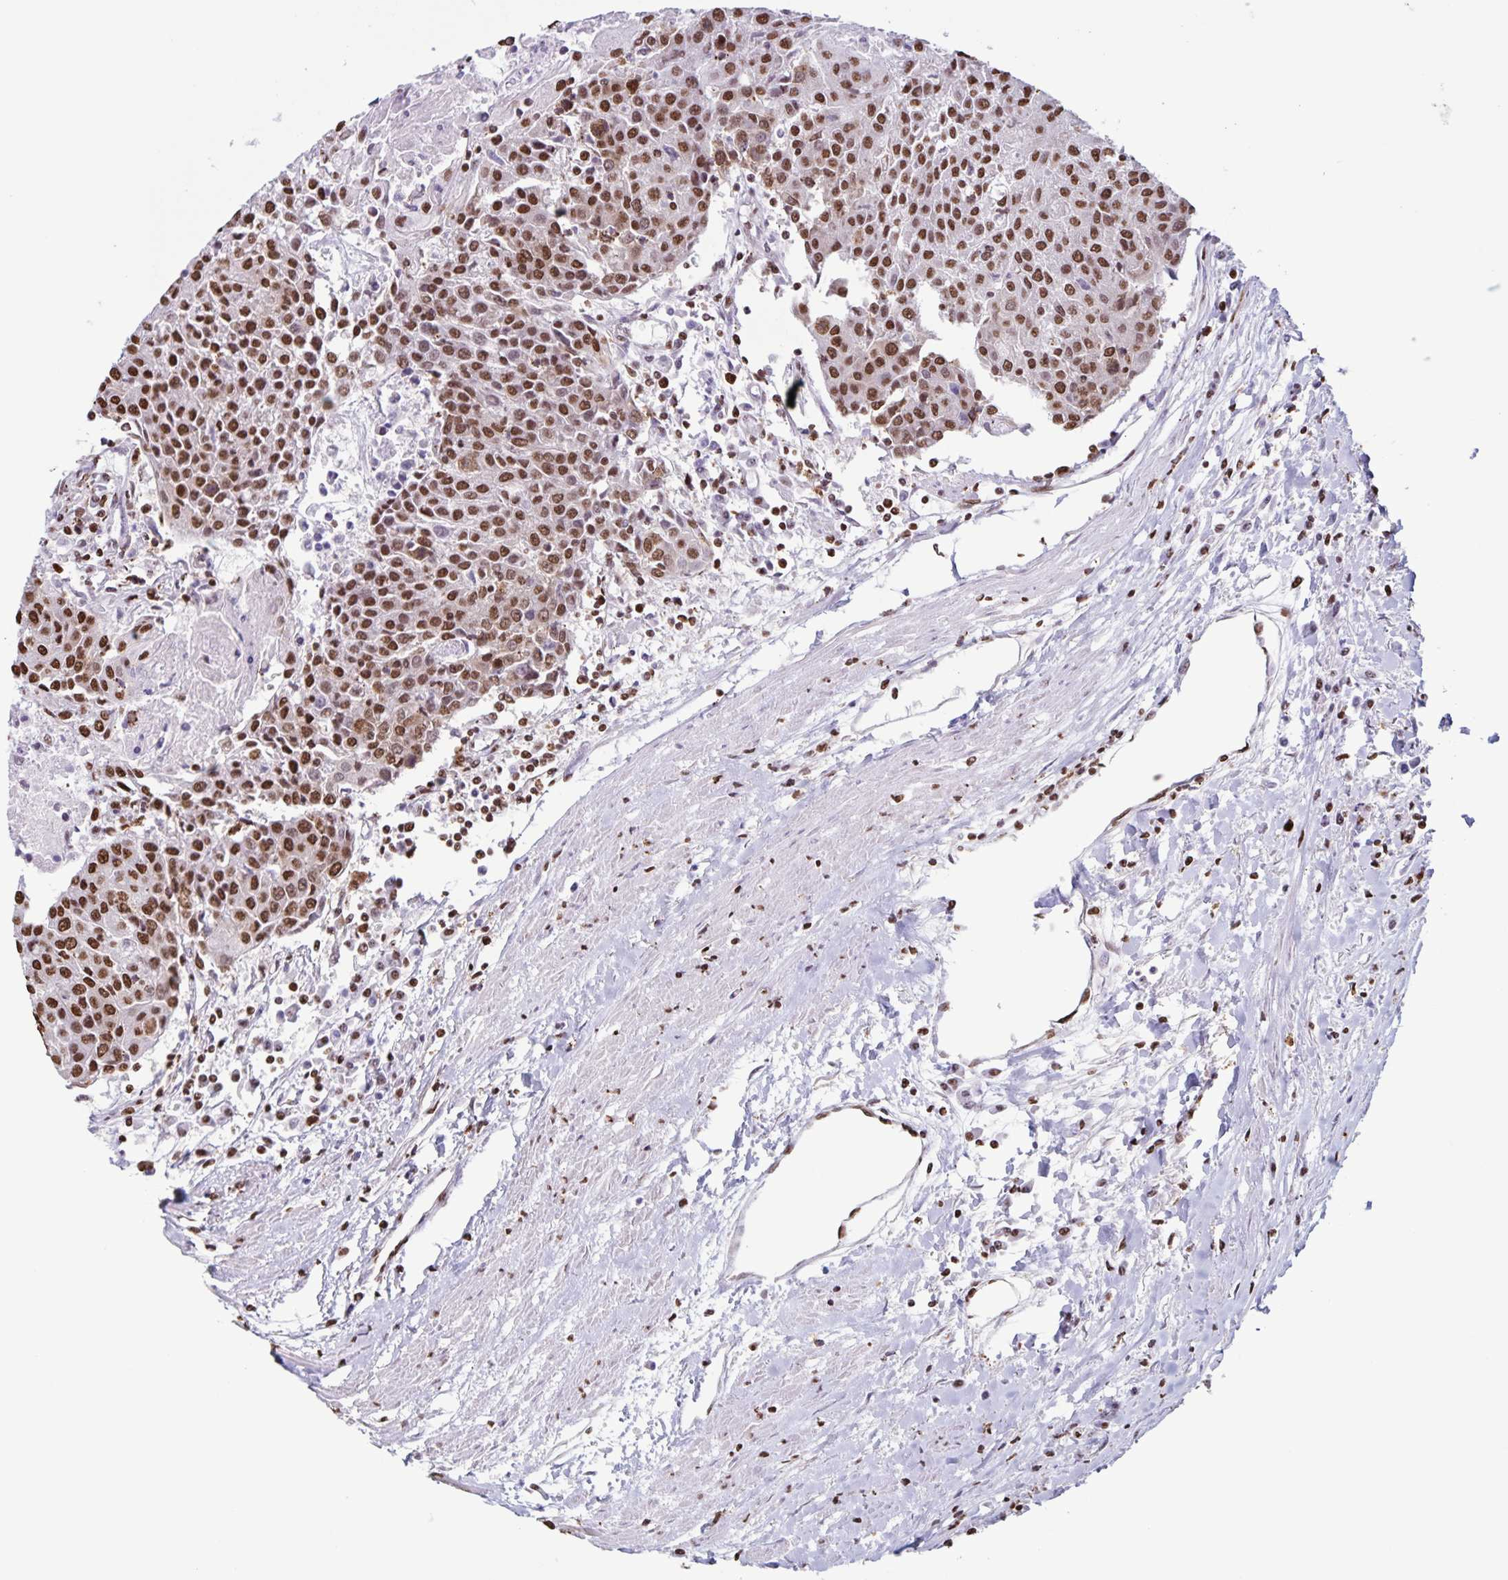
{"staining": {"intensity": "moderate", "quantity": ">75%", "location": "nuclear"}, "tissue": "urothelial cancer", "cell_type": "Tumor cells", "image_type": "cancer", "snomed": [{"axis": "morphology", "description": "Urothelial carcinoma, High grade"}, {"axis": "topography", "description": "Urinary bladder"}], "caption": "Immunohistochemistry (IHC) histopathology image of neoplastic tissue: human high-grade urothelial carcinoma stained using immunohistochemistry shows medium levels of moderate protein expression localized specifically in the nuclear of tumor cells, appearing as a nuclear brown color.", "gene": "DUT", "patient": {"sex": "female", "age": 85}}